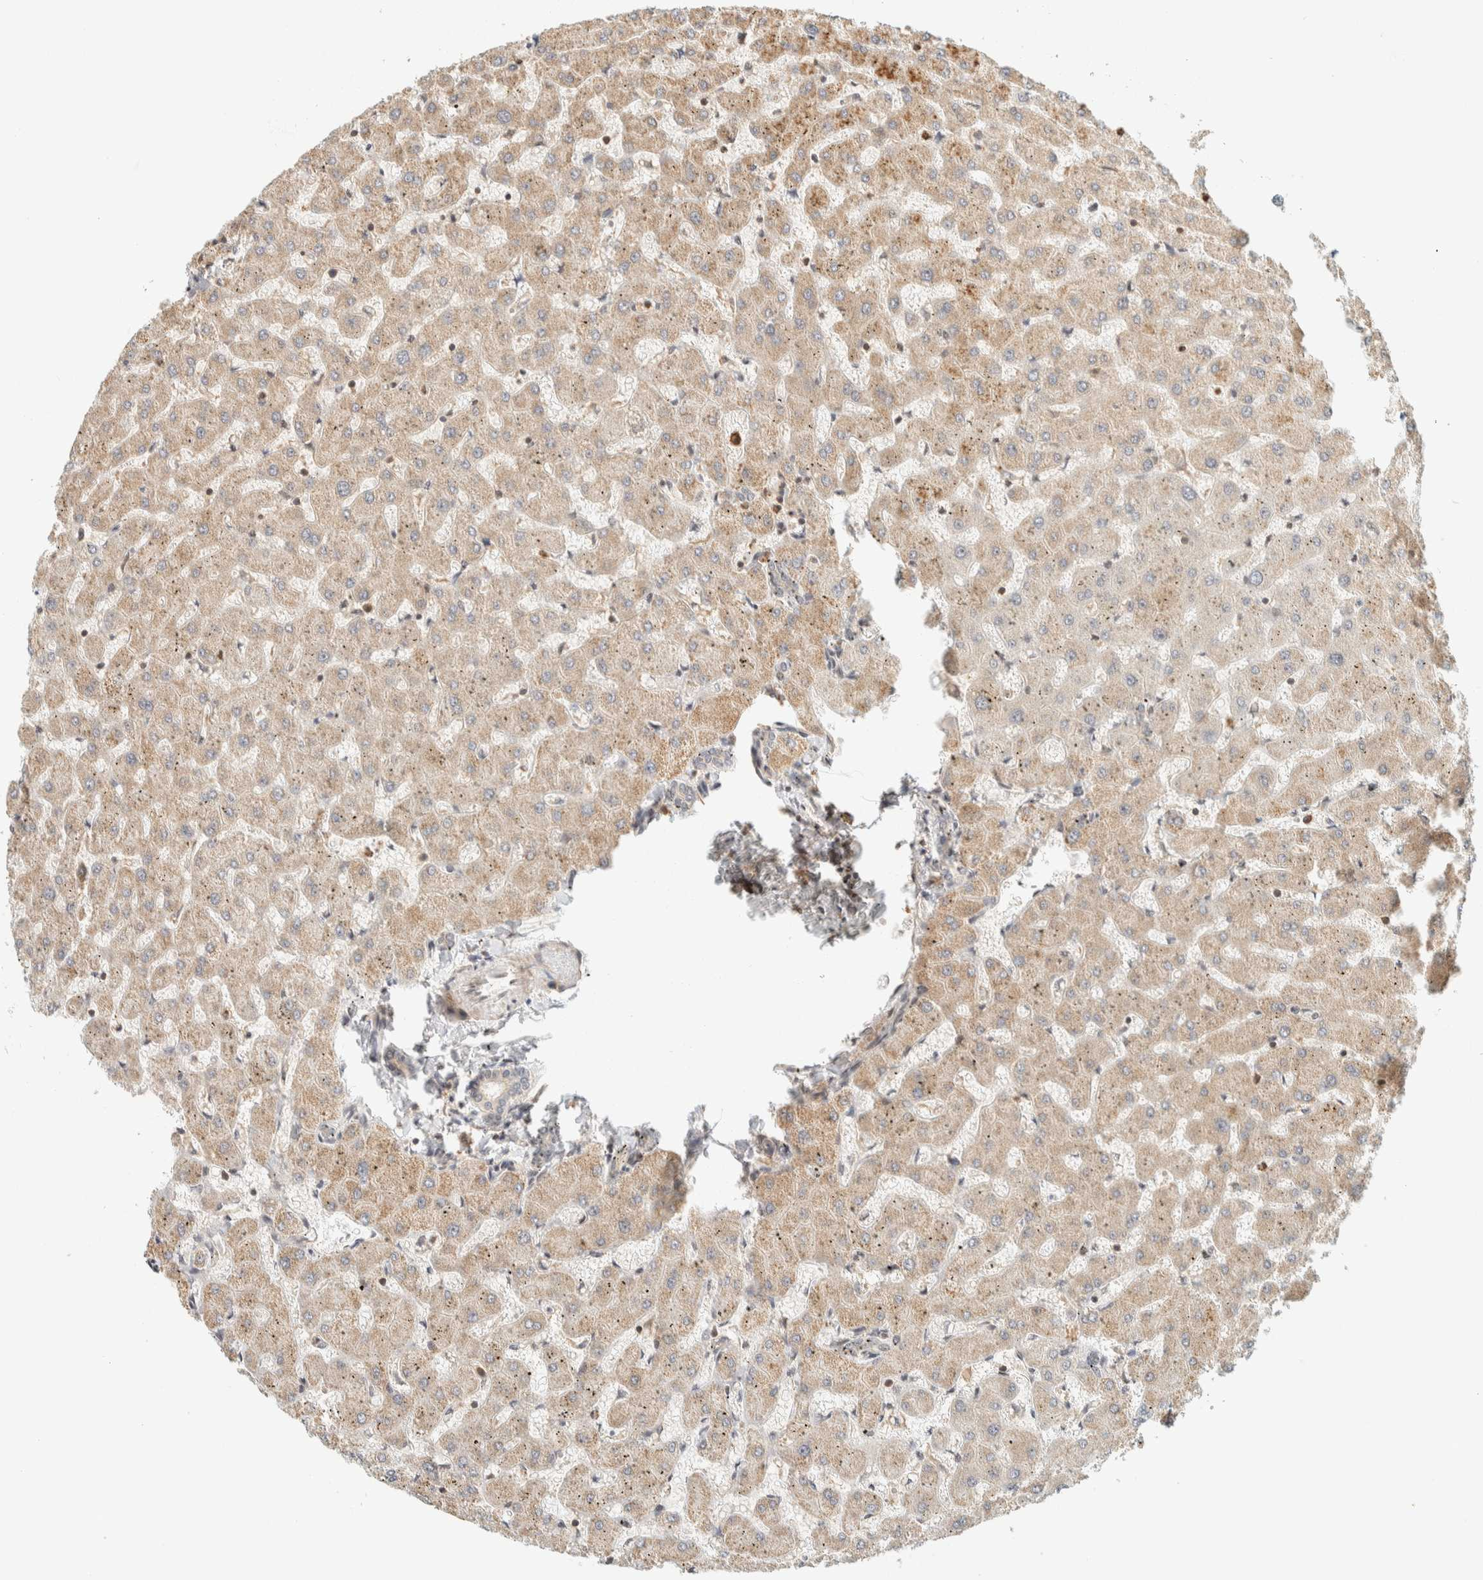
{"staining": {"intensity": "weak", "quantity": "<25%", "location": "cytoplasmic/membranous"}, "tissue": "liver", "cell_type": "Cholangiocytes", "image_type": "normal", "snomed": [{"axis": "morphology", "description": "Normal tissue, NOS"}, {"axis": "topography", "description": "Liver"}], "caption": "Photomicrograph shows no protein staining in cholangiocytes of normal liver.", "gene": "ARFGEF1", "patient": {"sex": "female", "age": 63}}